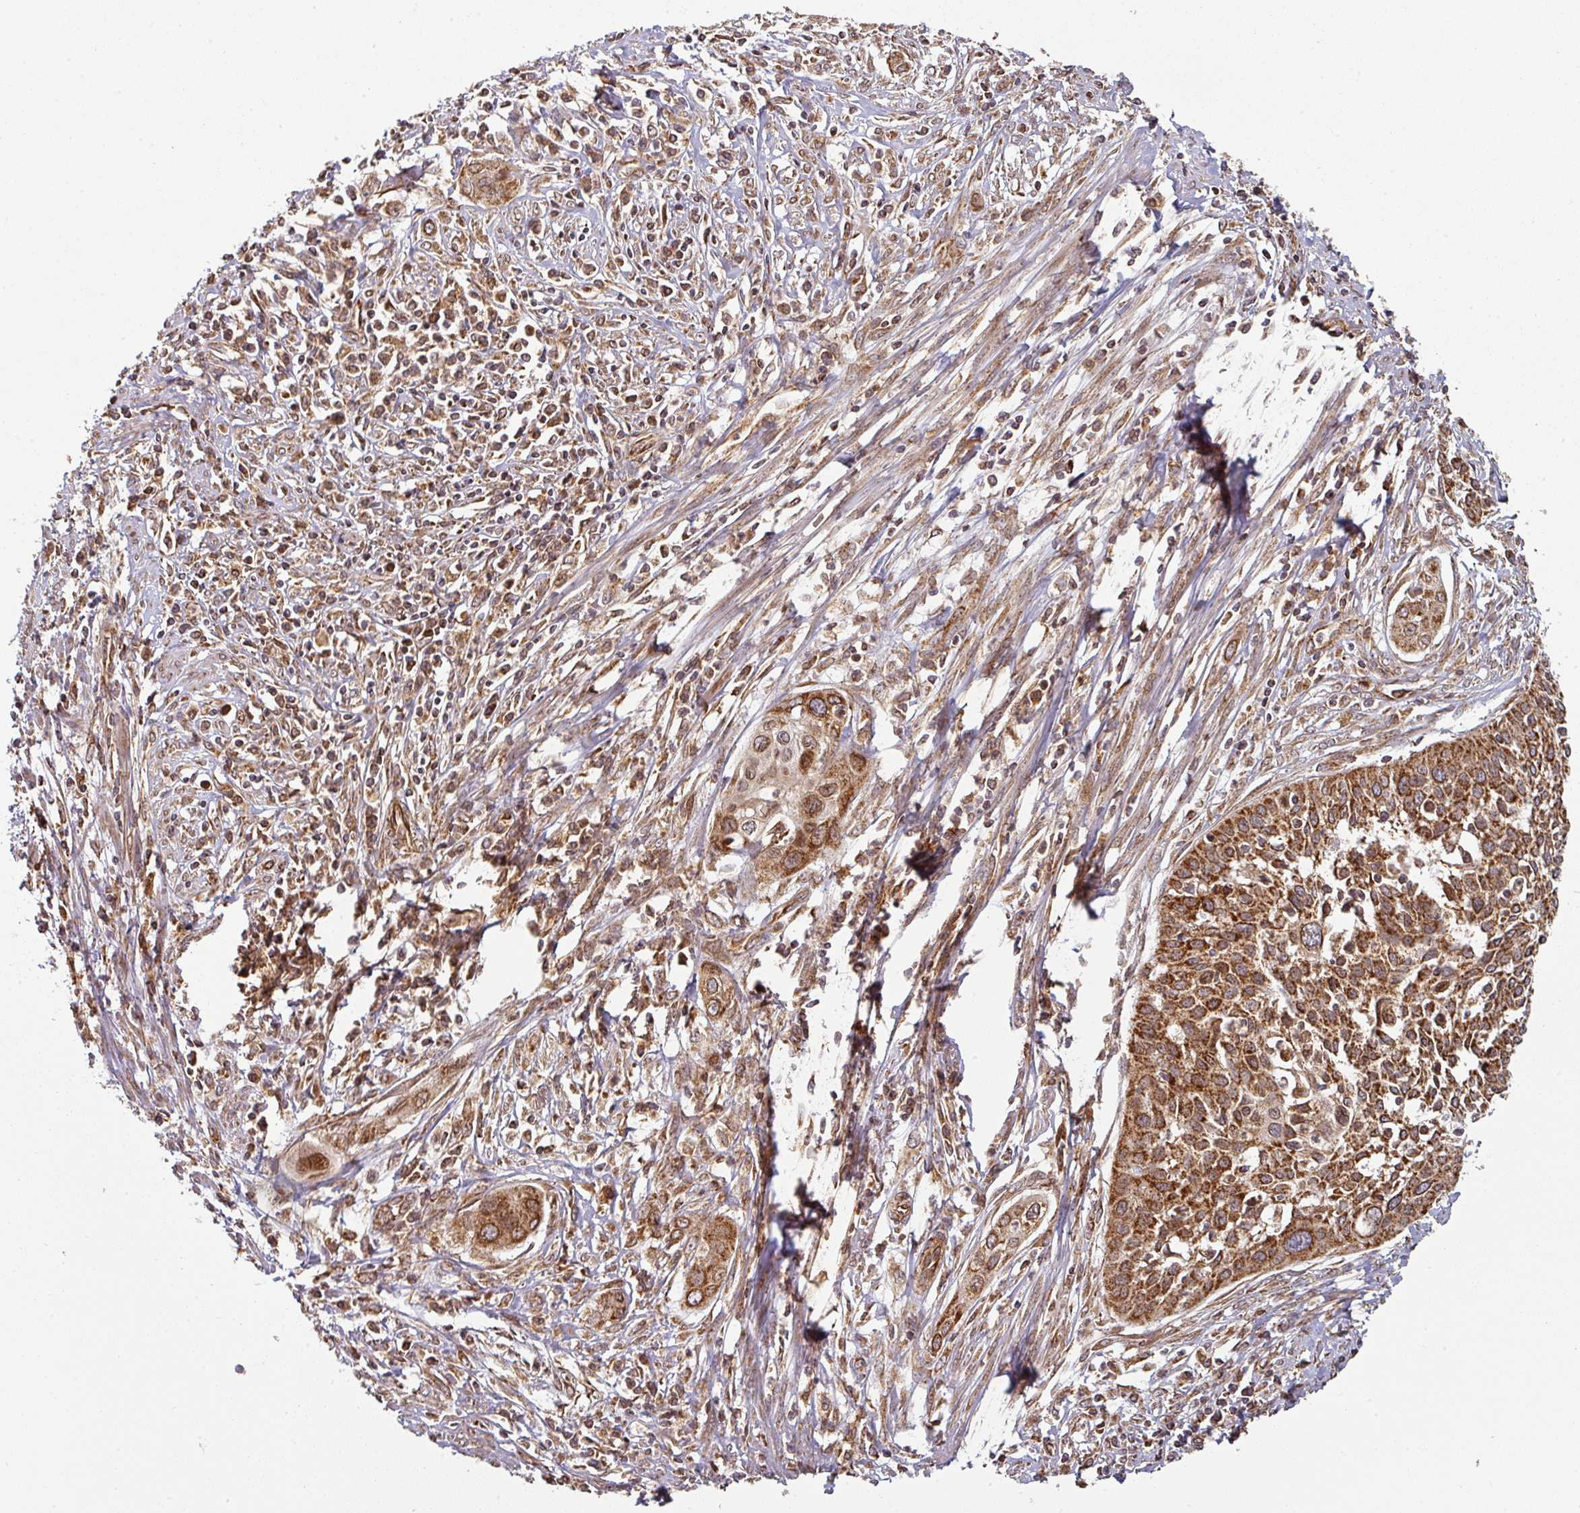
{"staining": {"intensity": "strong", "quantity": ">75%", "location": "cytoplasmic/membranous"}, "tissue": "cervical cancer", "cell_type": "Tumor cells", "image_type": "cancer", "snomed": [{"axis": "morphology", "description": "Squamous cell carcinoma, NOS"}, {"axis": "topography", "description": "Cervix"}], "caption": "Immunohistochemical staining of human squamous cell carcinoma (cervical) demonstrates high levels of strong cytoplasmic/membranous positivity in about >75% of tumor cells. The staining was performed using DAB to visualize the protein expression in brown, while the nuclei were stained in blue with hematoxylin (Magnification: 20x).", "gene": "TRAP1", "patient": {"sex": "female", "age": 34}}